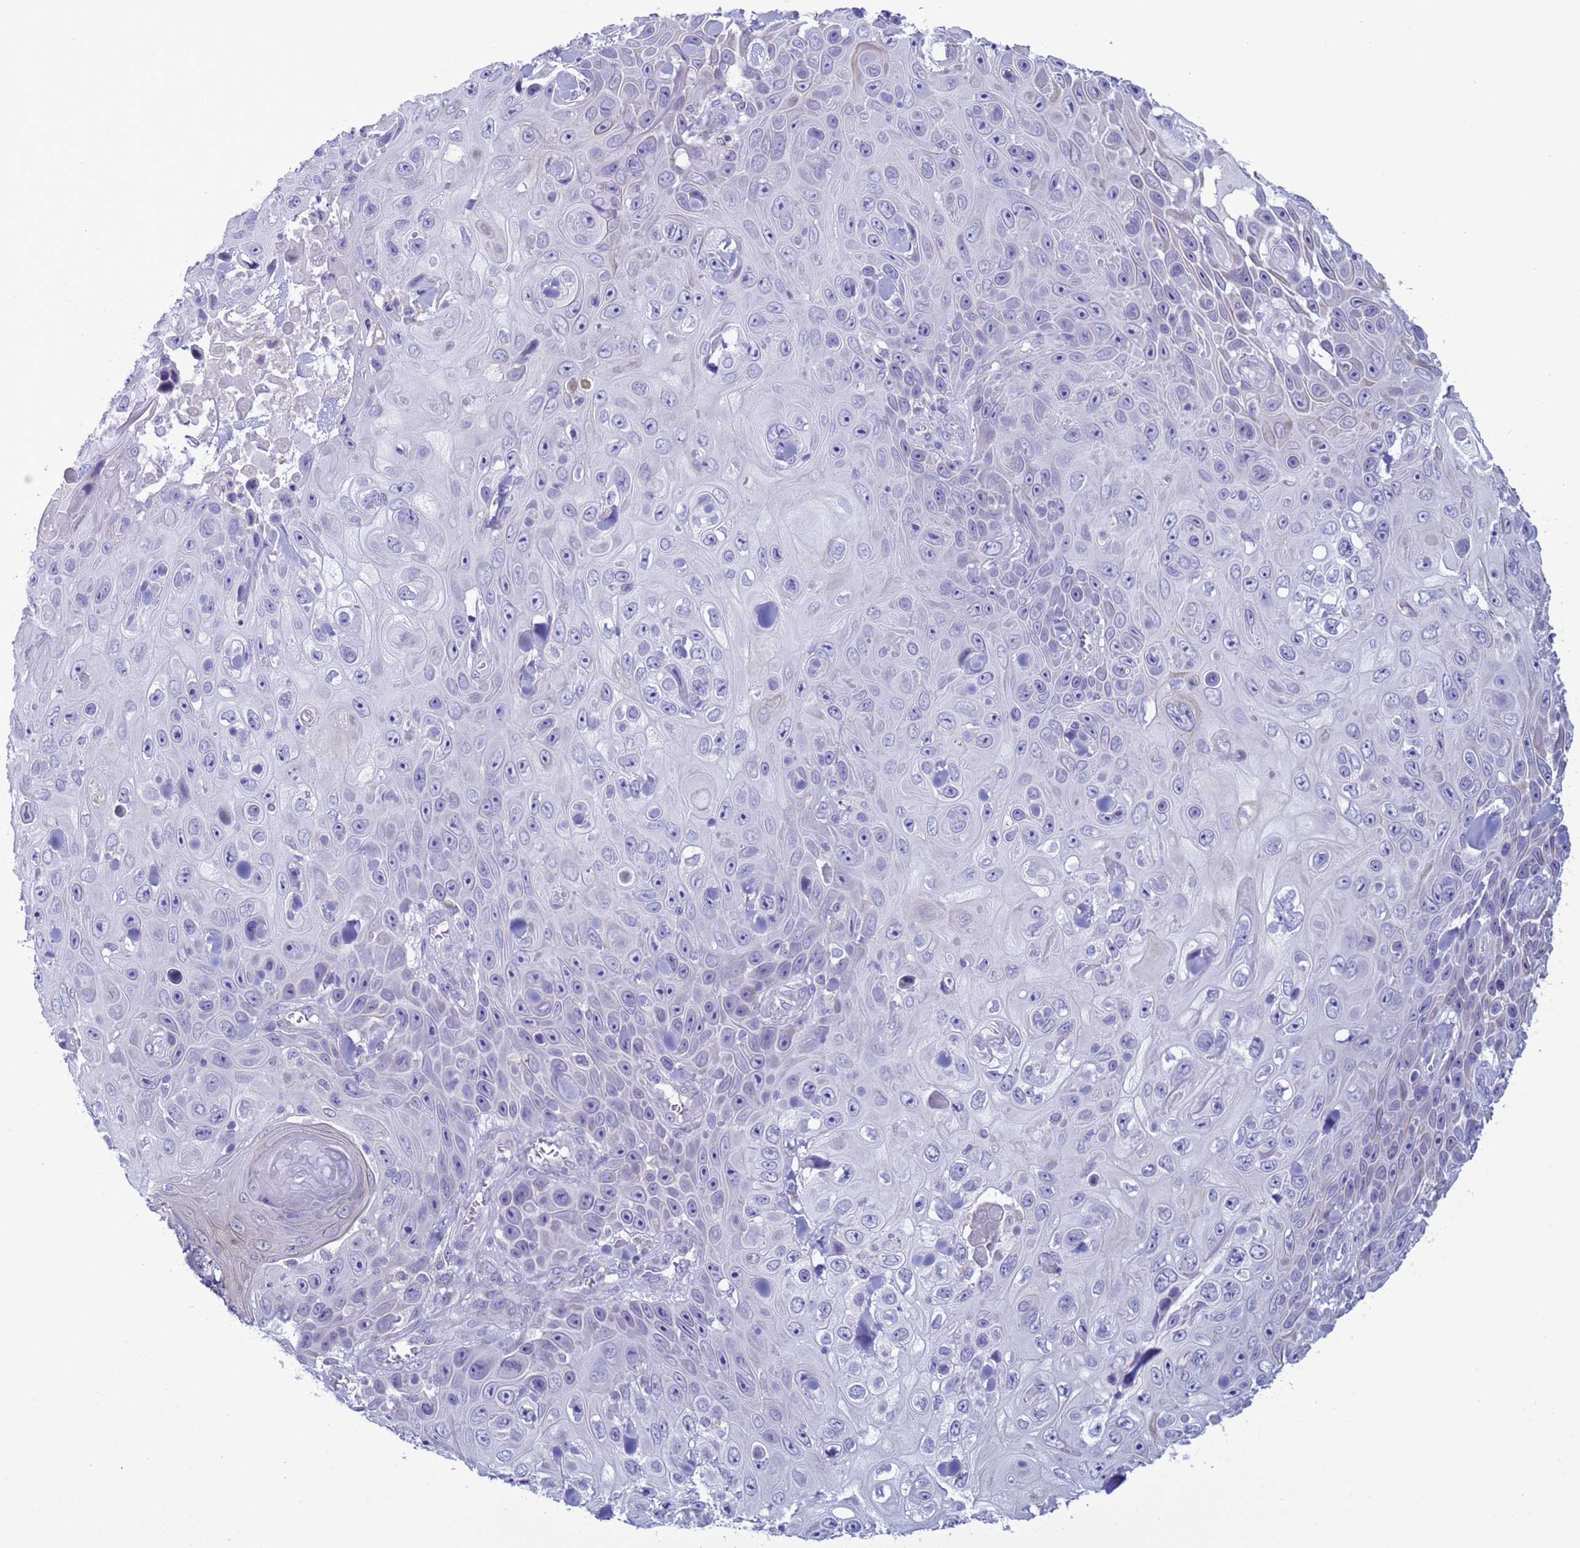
{"staining": {"intensity": "negative", "quantity": "none", "location": "none"}, "tissue": "skin cancer", "cell_type": "Tumor cells", "image_type": "cancer", "snomed": [{"axis": "morphology", "description": "Squamous cell carcinoma, NOS"}, {"axis": "topography", "description": "Skin"}], "caption": "The micrograph reveals no significant expression in tumor cells of squamous cell carcinoma (skin).", "gene": "ABHD17B", "patient": {"sex": "male", "age": 82}}